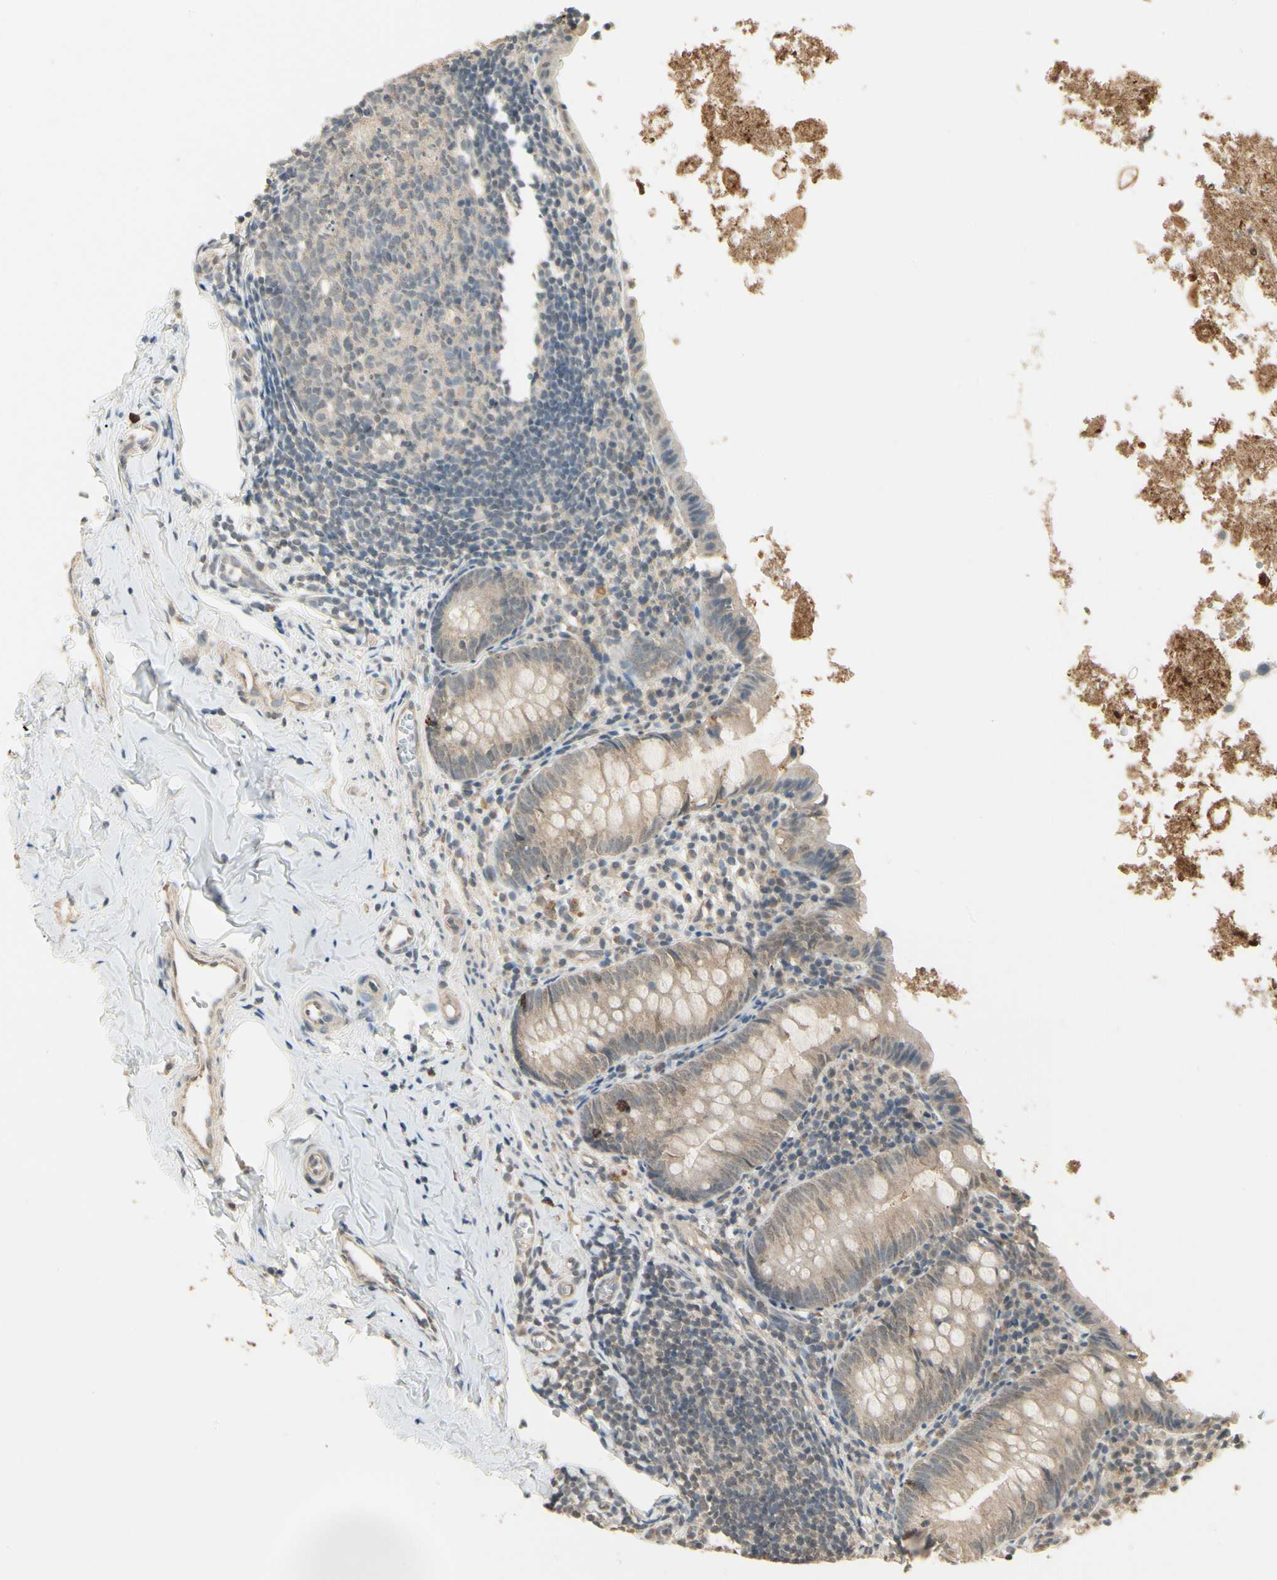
{"staining": {"intensity": "weak", "quantity": ">75%", "location": "cytoplasmic/membranous"}, "tissue": "appendix", "cell_type": "Glandular cells", "image_type": "normal", "snomed": [{"axis": "morphology", "description": "Normal tissue, NOS"}, {"axis": "topography", "description": "Appendix"}], "caption": "IHC of normal human appendix reveals low levels of weak cytoplasmic/membranous staining in about >75% of glandular cells. The staining was performed using DAB to visualize the protein expression in brown, while the nuclei were stained in blue with hematoxylin (Magnification: 20x).", "gene": "SGCA", "patient": {"sex": "female", "age": 10}}